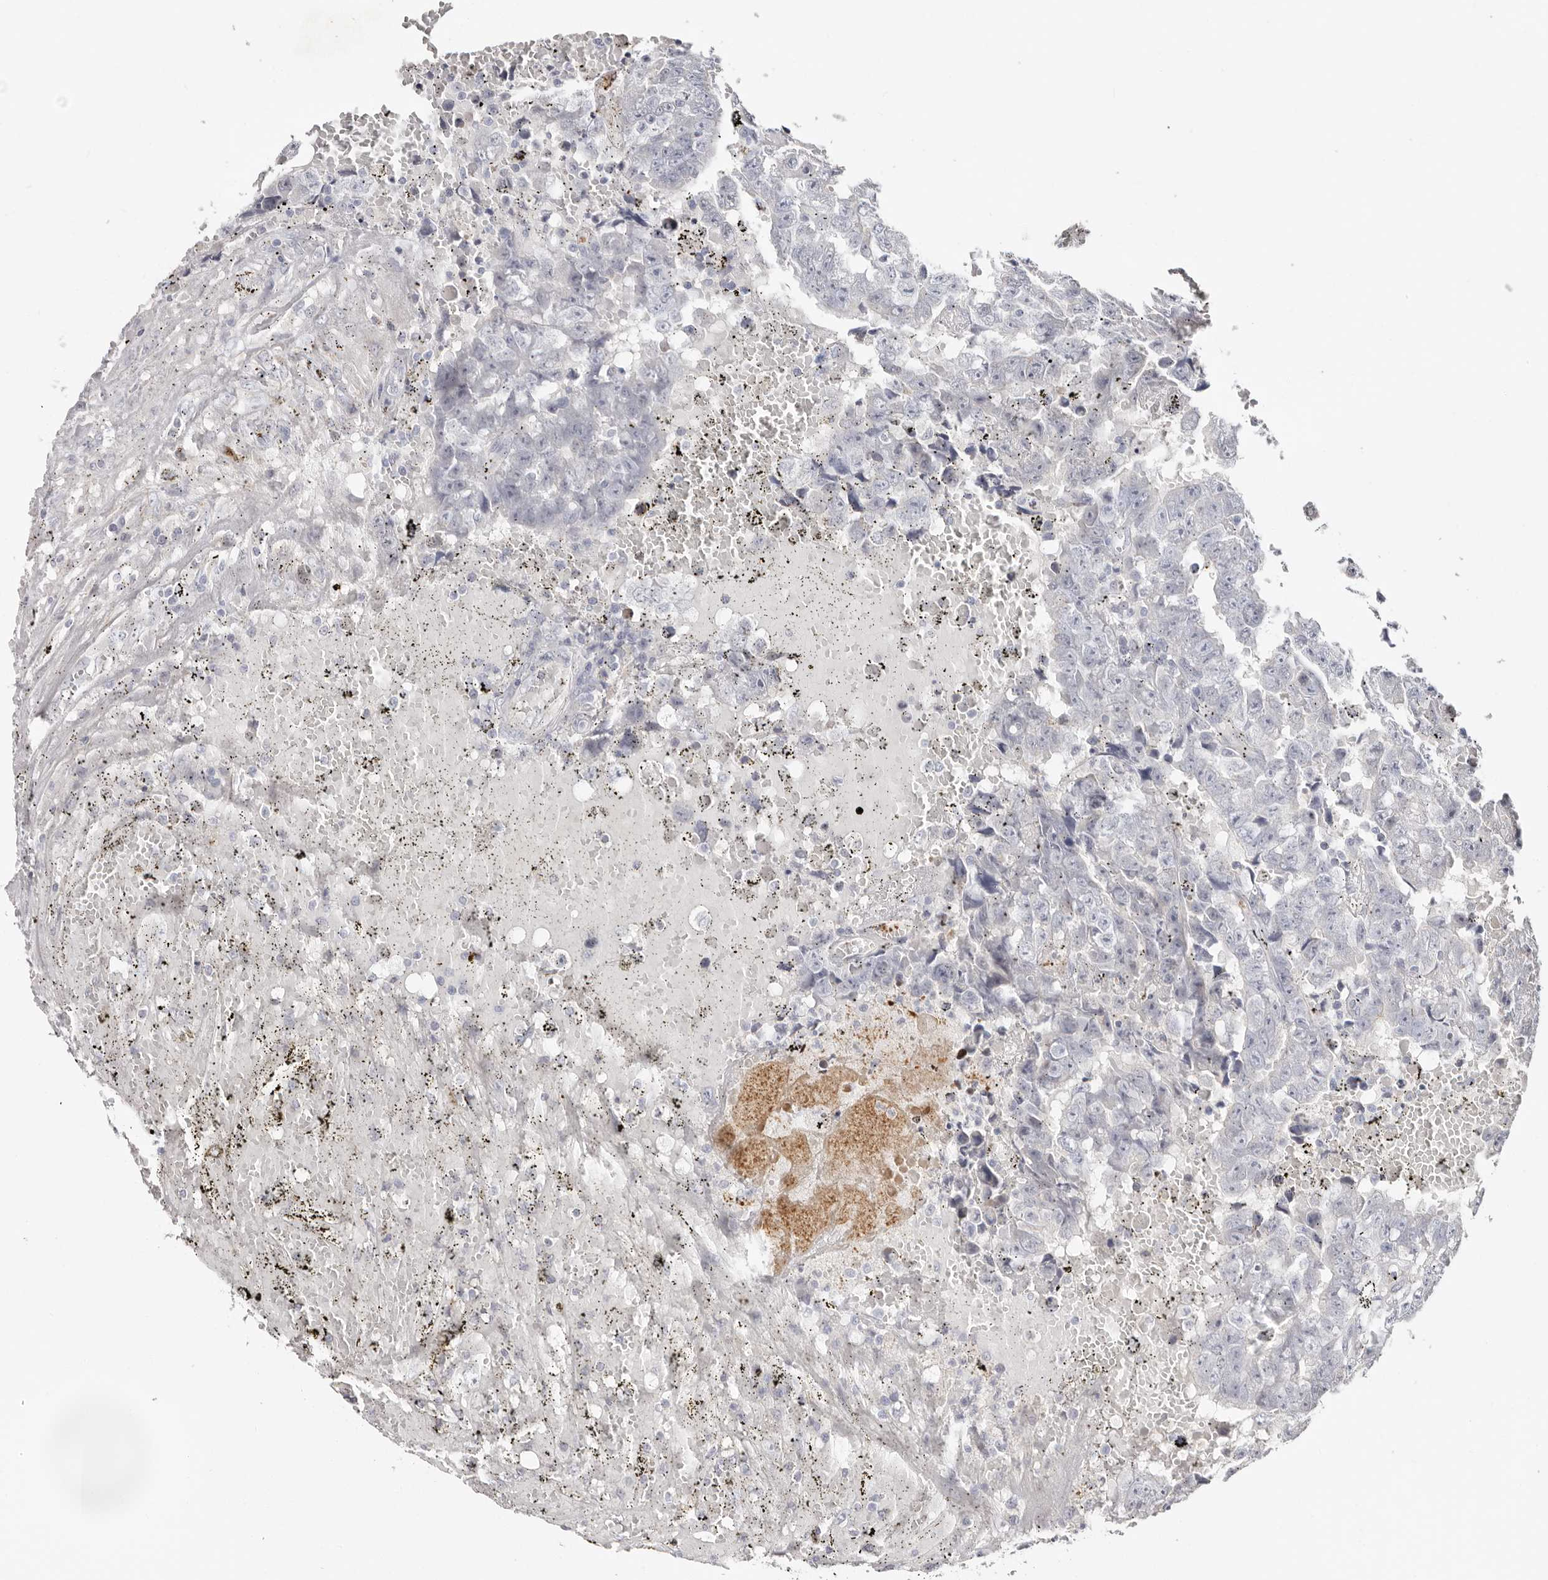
{"staining": {"intensity": "negative", "quantity": "none", "location": "none"}, "tissue": "testis cancer", "cell_type": "Tumor cells", "image_type": "cancer", "snomed": [{"axis": "morphology", "description": "Carcinoma, Embryonal, NOS"}, {"axis": "topography", "description": "Testis"}], "caption": "Testis cancer (embryonal carcinoma) was stained to show a protein in brown. There is no significant staining in tumor cells. (Brightfield microscopy of DAB IHC at high magnification).", "gene": "PKDCC", "patient": {"sex": "male", "age": 25}}